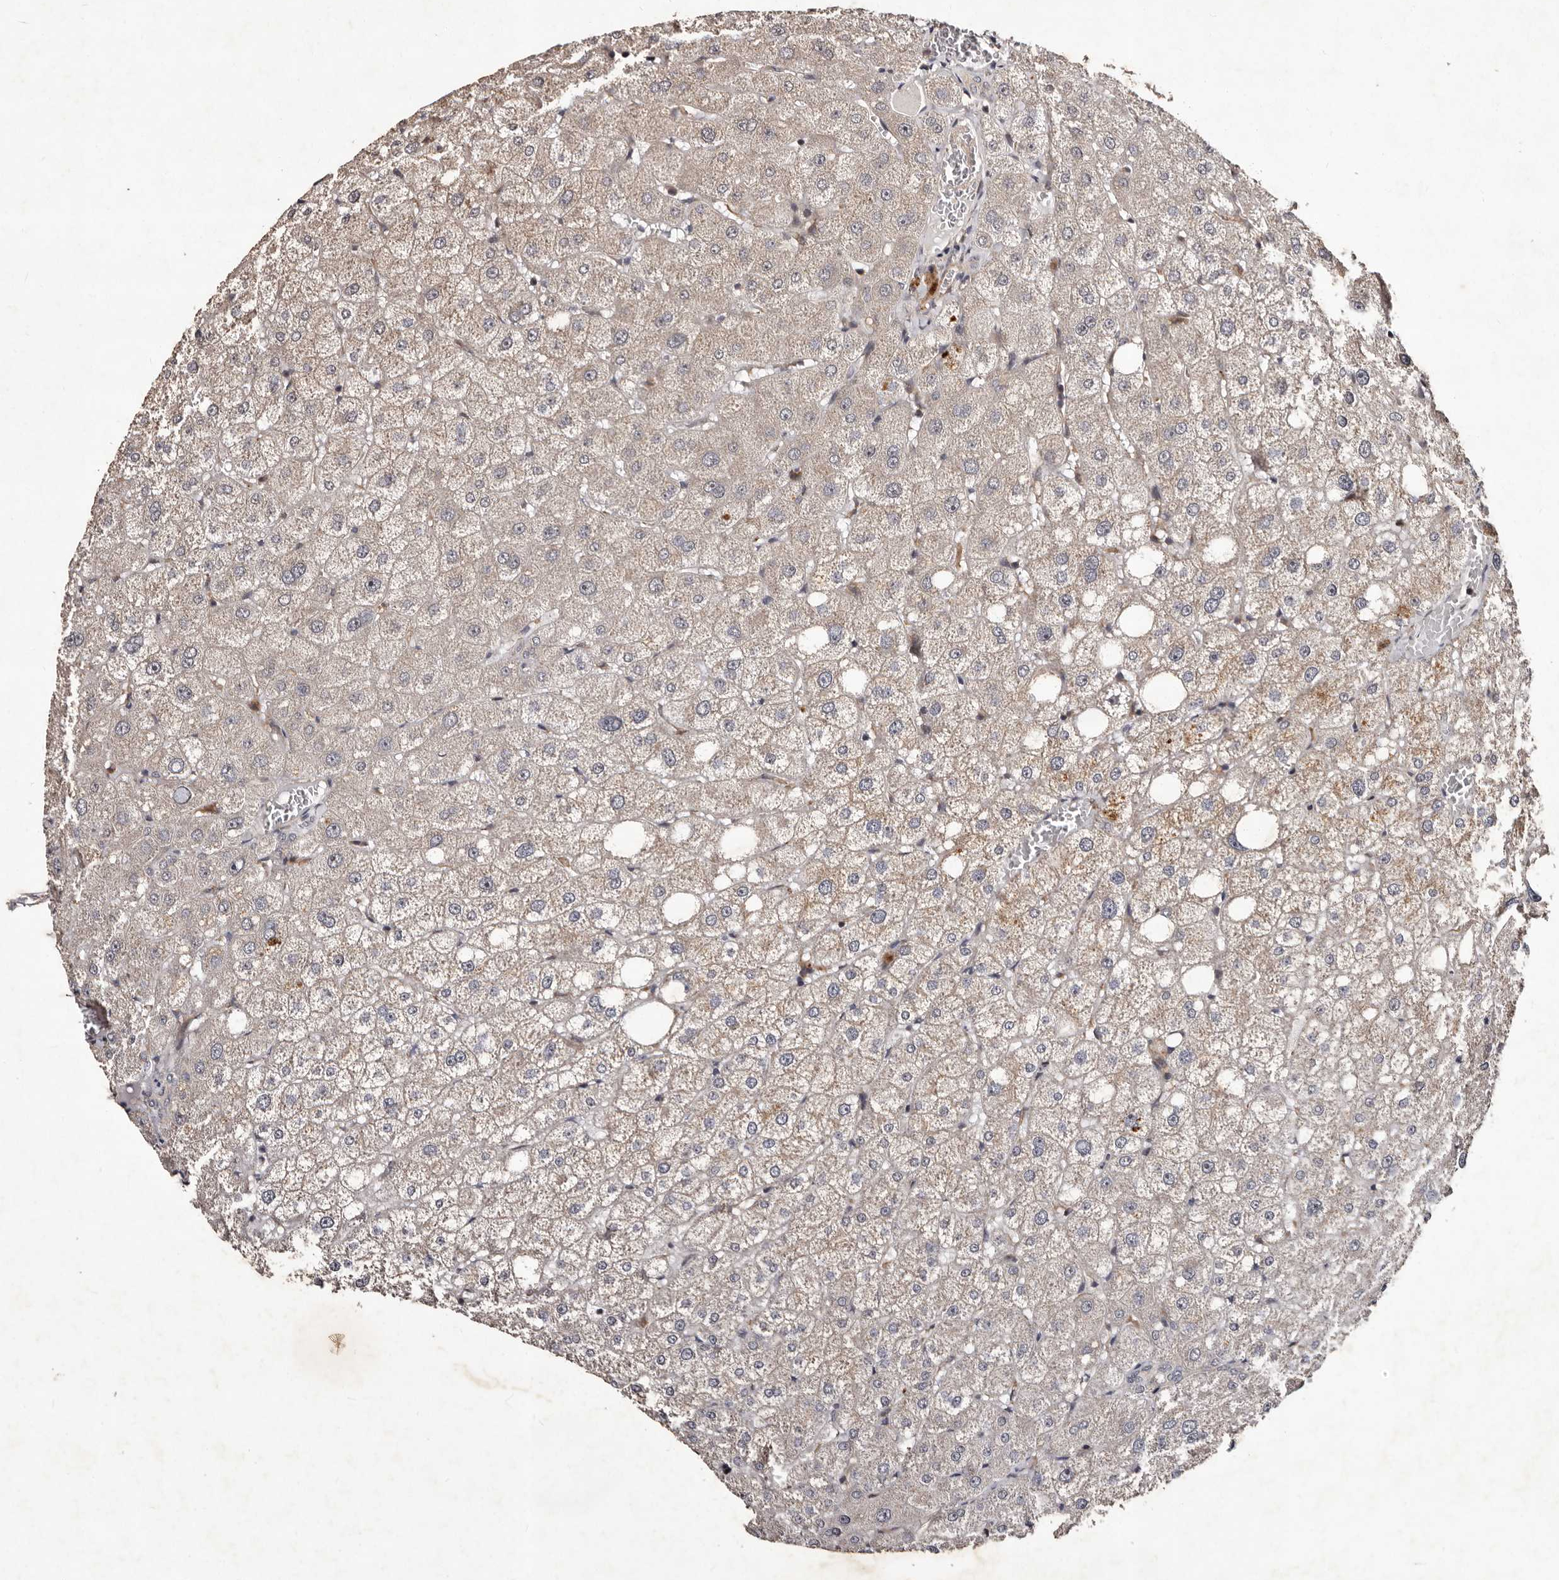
{"staining": {"intensity": "negative", "quantity": "none", "location": "none"}, "tissue": "liver", "cell_type": "Cholangiocytes", "image_type": "normal", "snomed": [{"axis": "morphology", "description": "Normal tissue, NOS"}, {"axis": "topography", "description": "Liver"}], "caption": "There is no significant staining in cholangiocytes of liver.", "gene": "MKRN3", "patient": {"sex": "male", "age": 73}}